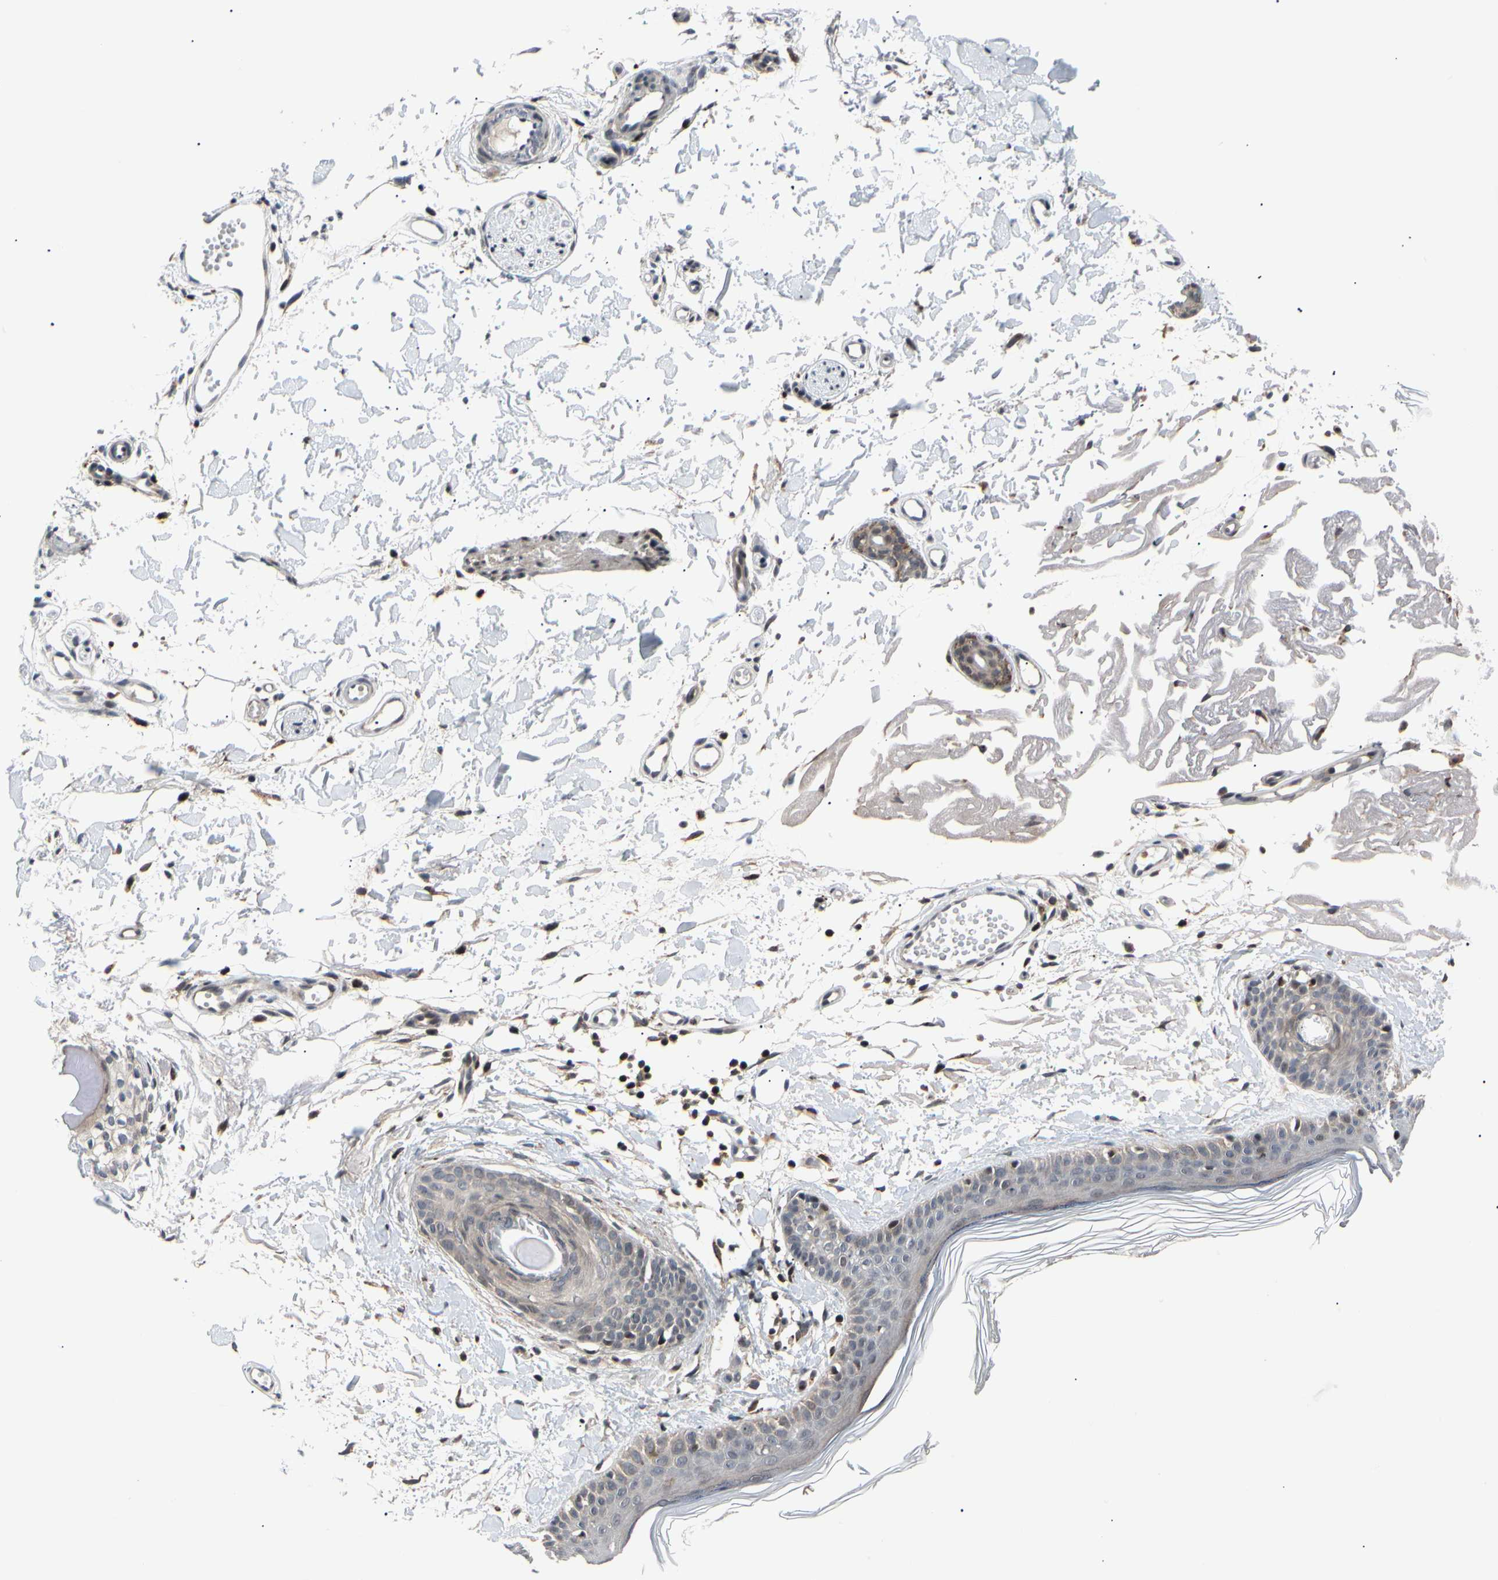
{"staining": {"intensity": "strong", "quantity": ">75%", "location": "cytoplasmic/membranous,nuclear"}, "tissue": "skin", "cell_type": "Fibroblasts", "image_type": "normal", "snomed": [{"axis": "morphology", "description": "Normal tissue, NOS"}, {"axis": "topography", "description": "Skin"}], "caption": "IHC micrograph of normal human skin stained for a protein (brown), which displays high levels of strong cytoplasmic/membranous,nuclear staining in approximately >75% of fibroblasts.", "gene": "E2F1", "patient": {"sex": "male", "age": 83}}